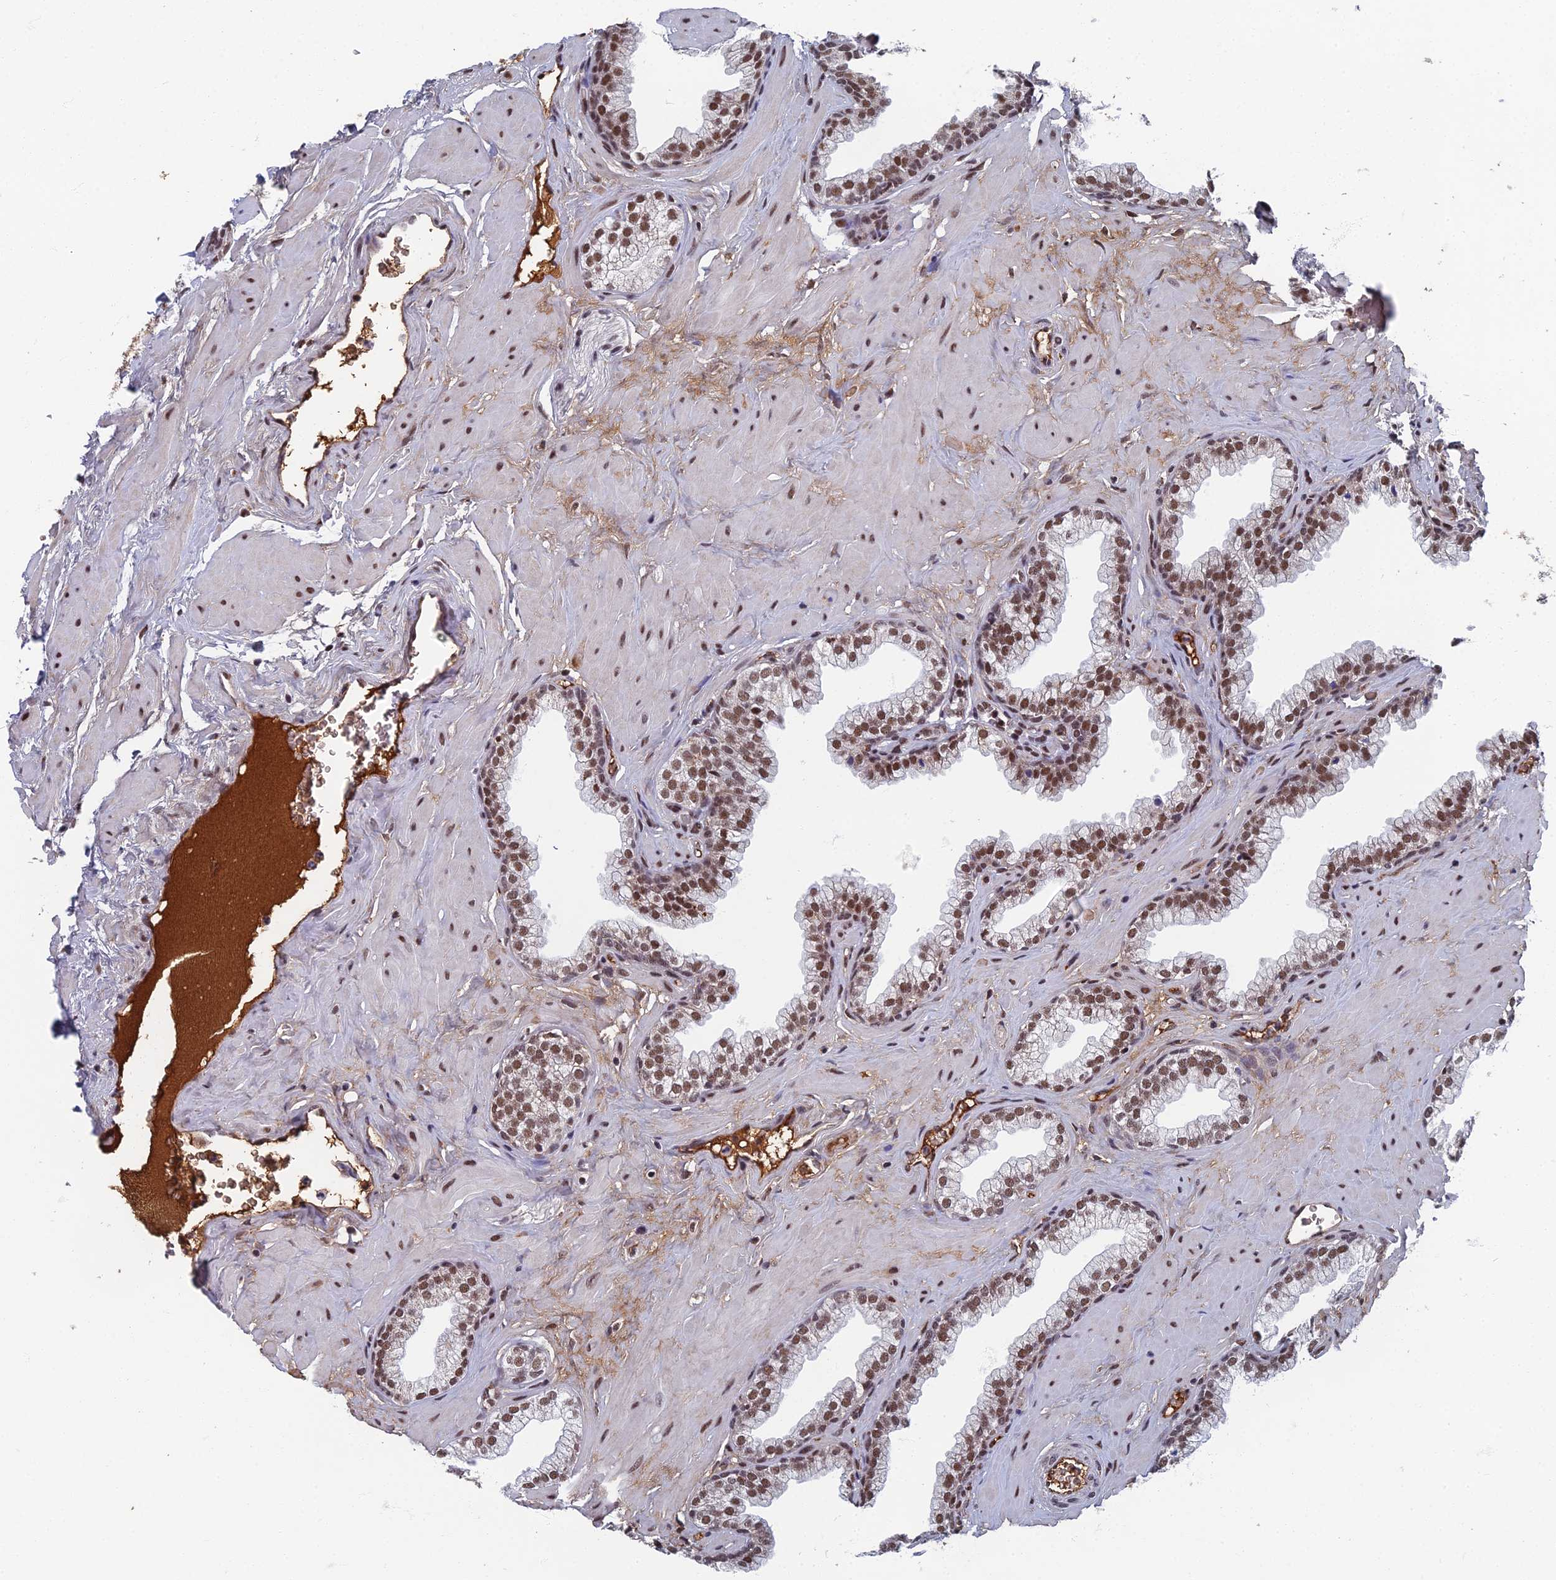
{"staining": {"intensity": "moderate", "quantity": ">75%", "location": "nuclear"}, "tissue": "prostate", "cell_type": "Glandular cells", "image_type": "normal", "snomed": [{"axis": "morphology", "description": "Normal tissue, NOS"}, {"axis": "morphology", "description": "Urothelial carcinoma, Low grade"}, {"axis": "topography", "description": "Urinary bladder"}, {"axis": "topography", "description": "Prostate"}], "caption": "This is a micrograph of IHC staining of unremarkable prostate, which shows moderate staining in the nuclear of glandular cells.", "gene": "TAF13", "patient": {"sex": "male", "age": 60}}